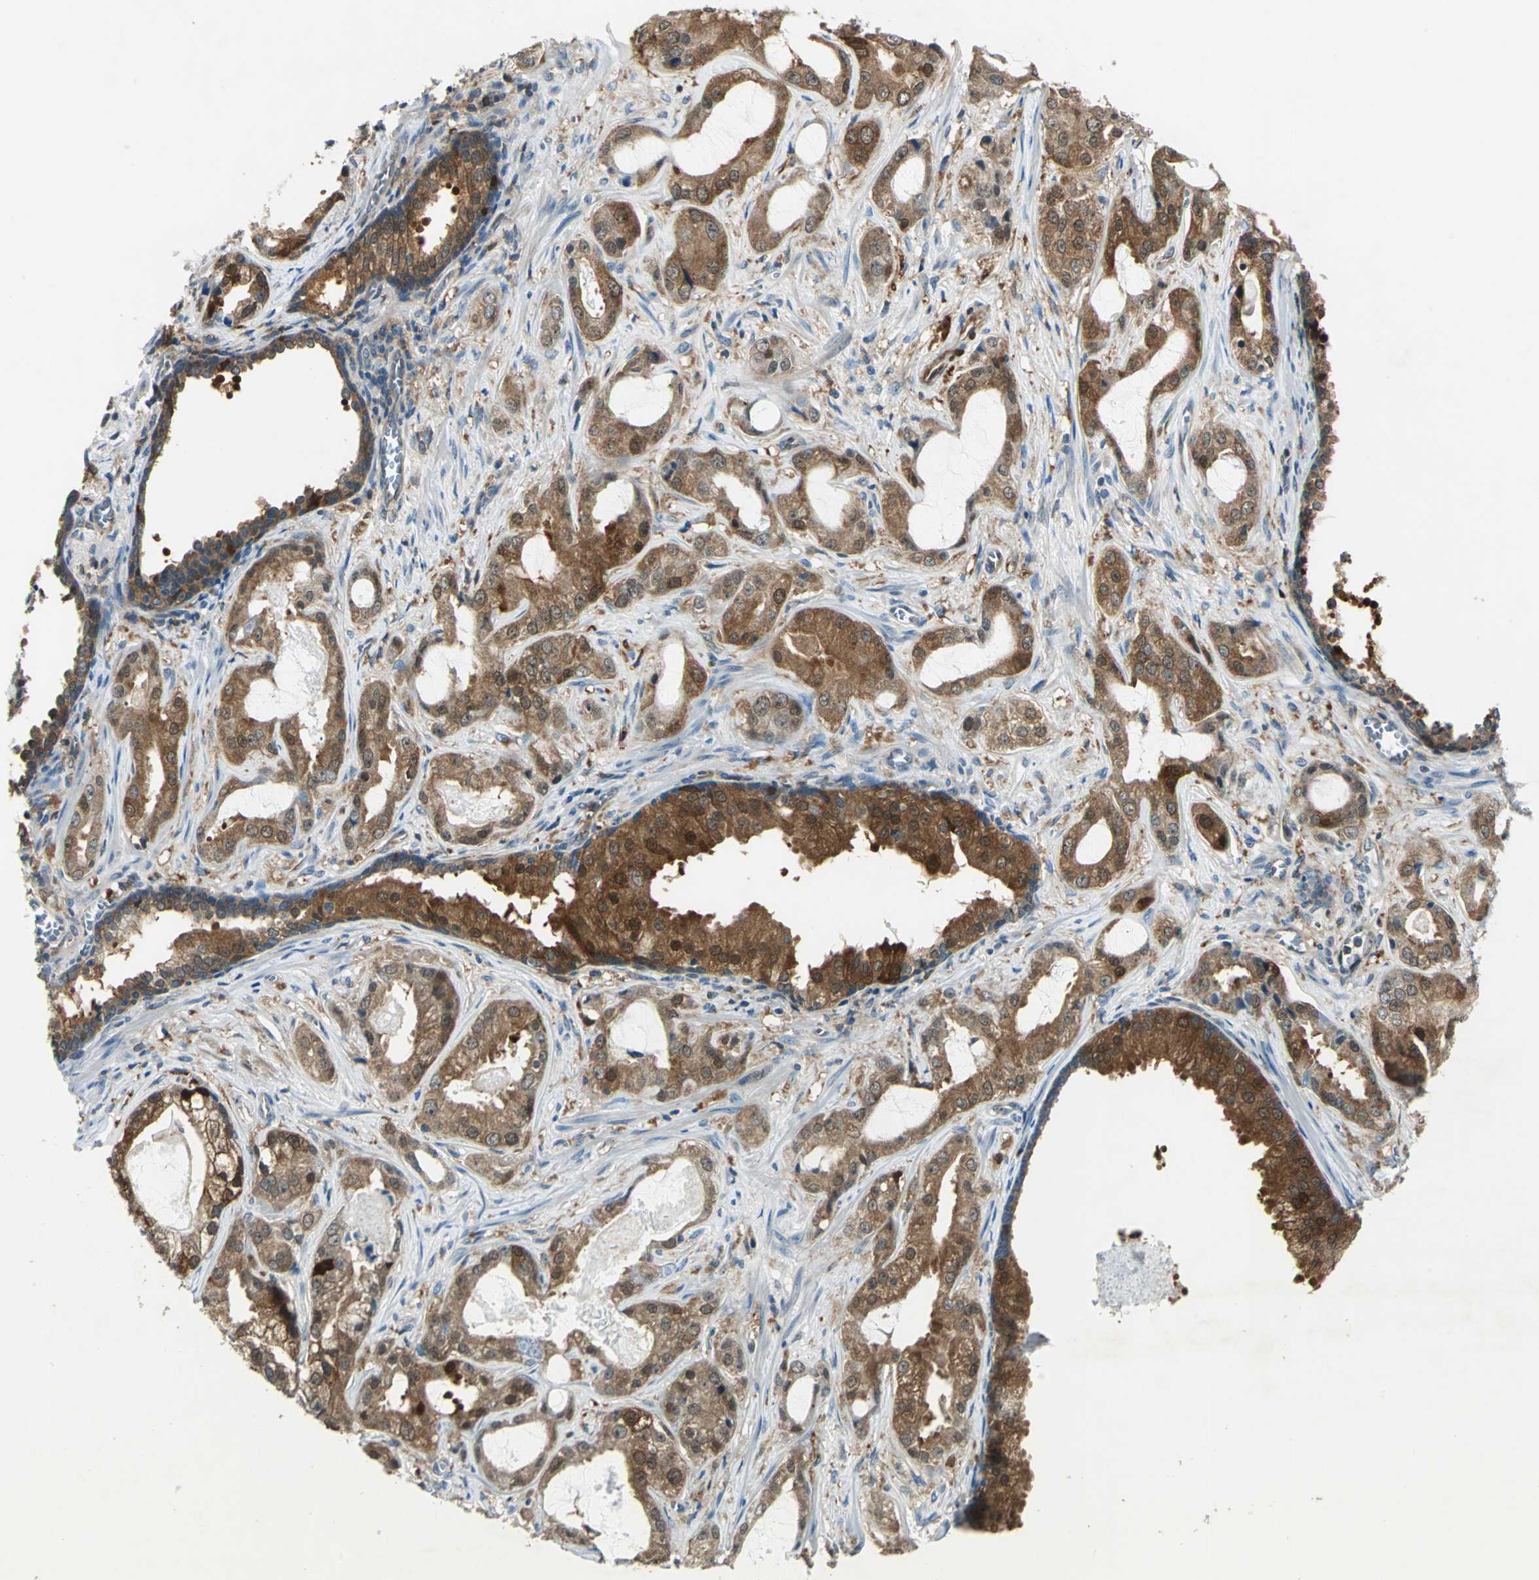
{"staining": {"intensity": "moderate", "quantity": ">75%", "location": "cytoplasmic/membranous,nuclear"}, "tissue": "prostate cancer", "cell_type": "Tumor cells", "image_type": "cancer", "snomed": [{"axis": "morphology", "description": "Adenocarcinoma, Low grade"}, {"axis": "topography", "description": "Prostate"}], "caption": "Brown immunohistochemical staining in human prostate cancer shows moderate cytoplasmic/membranous and nuclear positivity in approximately >75% of tumor cells.", "gene": "RRM2B", "patient": {"sex": "male", "age": 59}}